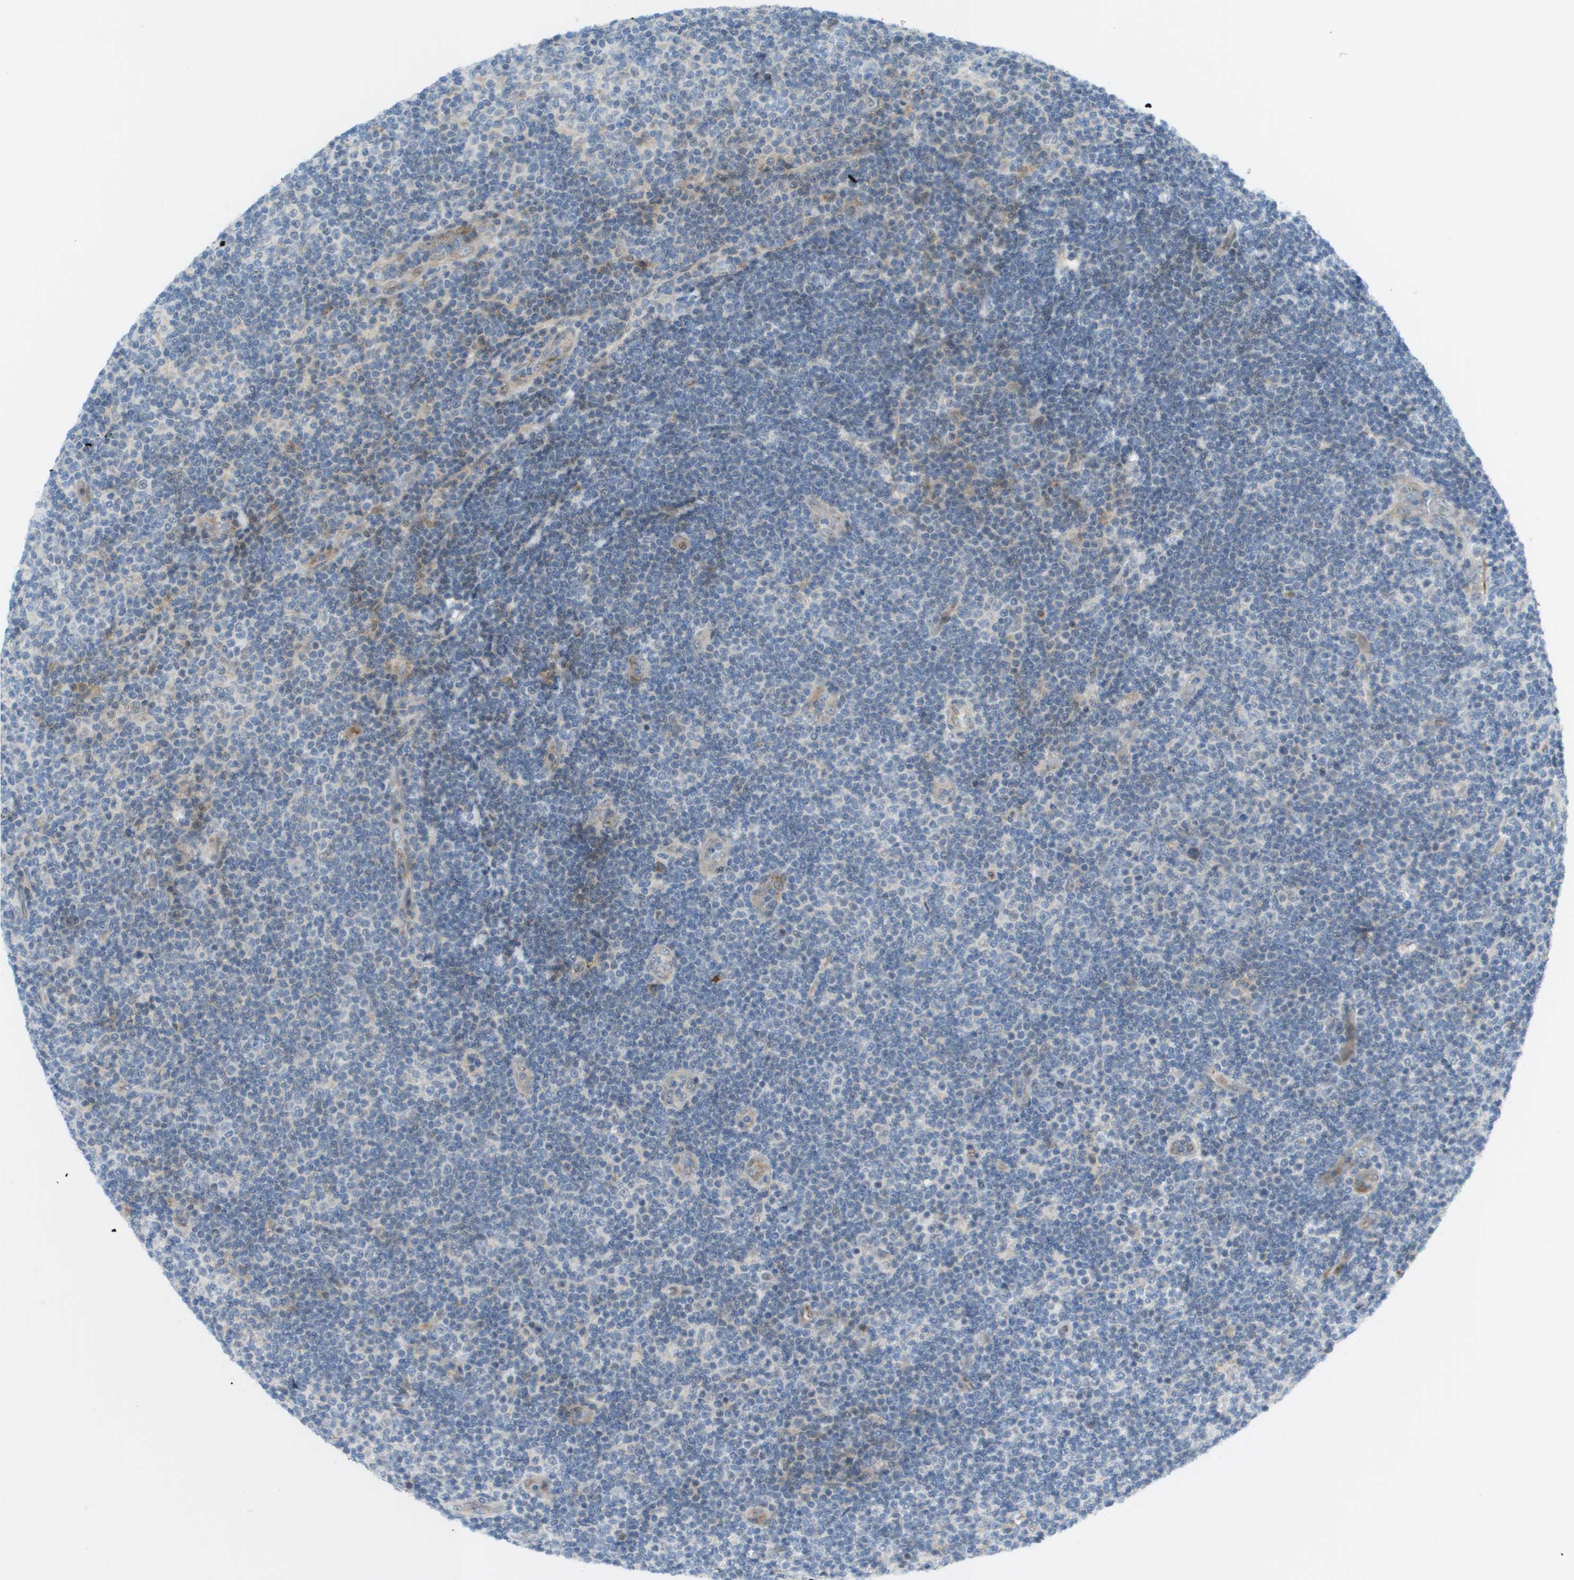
{"staining": {"intensity": "negative", "quantity": "none", "location": "none"}, "tissue": "lymphoma", "cell_type": "Tumor cells", "image_type": "cancer", "snomed": [{"axis": "morphology", "description": "Malignant lymphoma, non-Hodgkin's type, Low grade"}, {"axis": "topography", "description": "Lymph node"}], "caption": "Immunohistochemical staining of low-grade malignant lymphoma, non-Hodgkin's type demonstrates no significant expression in tumor cells.", "gene": "CACNB4", "patient": {"sex": "male", "age": 83}}